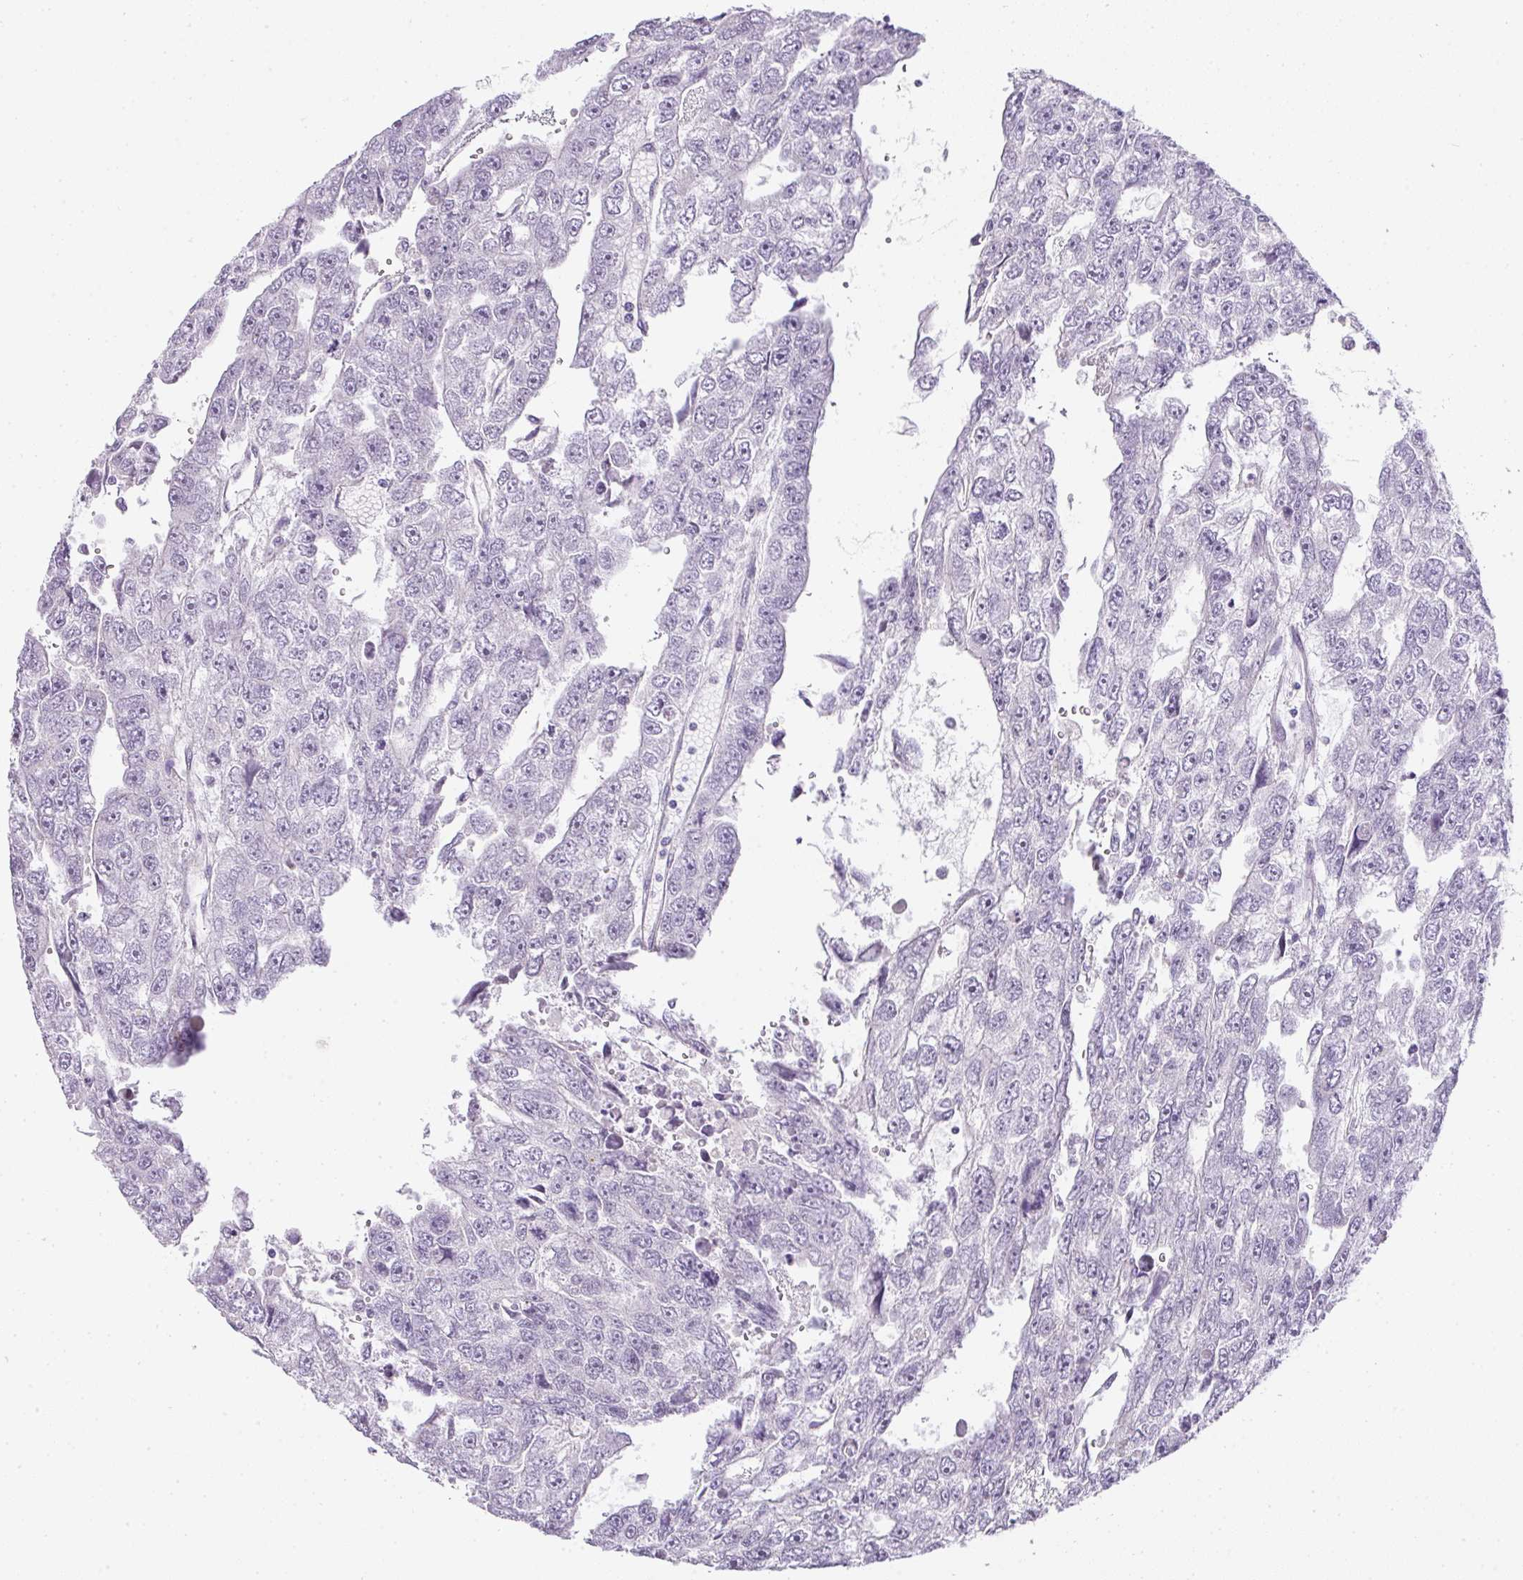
{"staining": {"intensity": "negative", "quantity": "none", "location": "none"}, "tissue": "testis cancer", "cell_type": "Tumor cells", "image_type": "cancer", "snomed": [{"axis": "morphology", "description": "Carcinoma, Embryonal, NOS"}, {"axis": "topography", "description": "Testis"}], "caption": "Tumor cells show no significant expression in testis embryonal carcinoma.", "gene": "RAX2", "patient": {"sex": "male", "age": 20}}